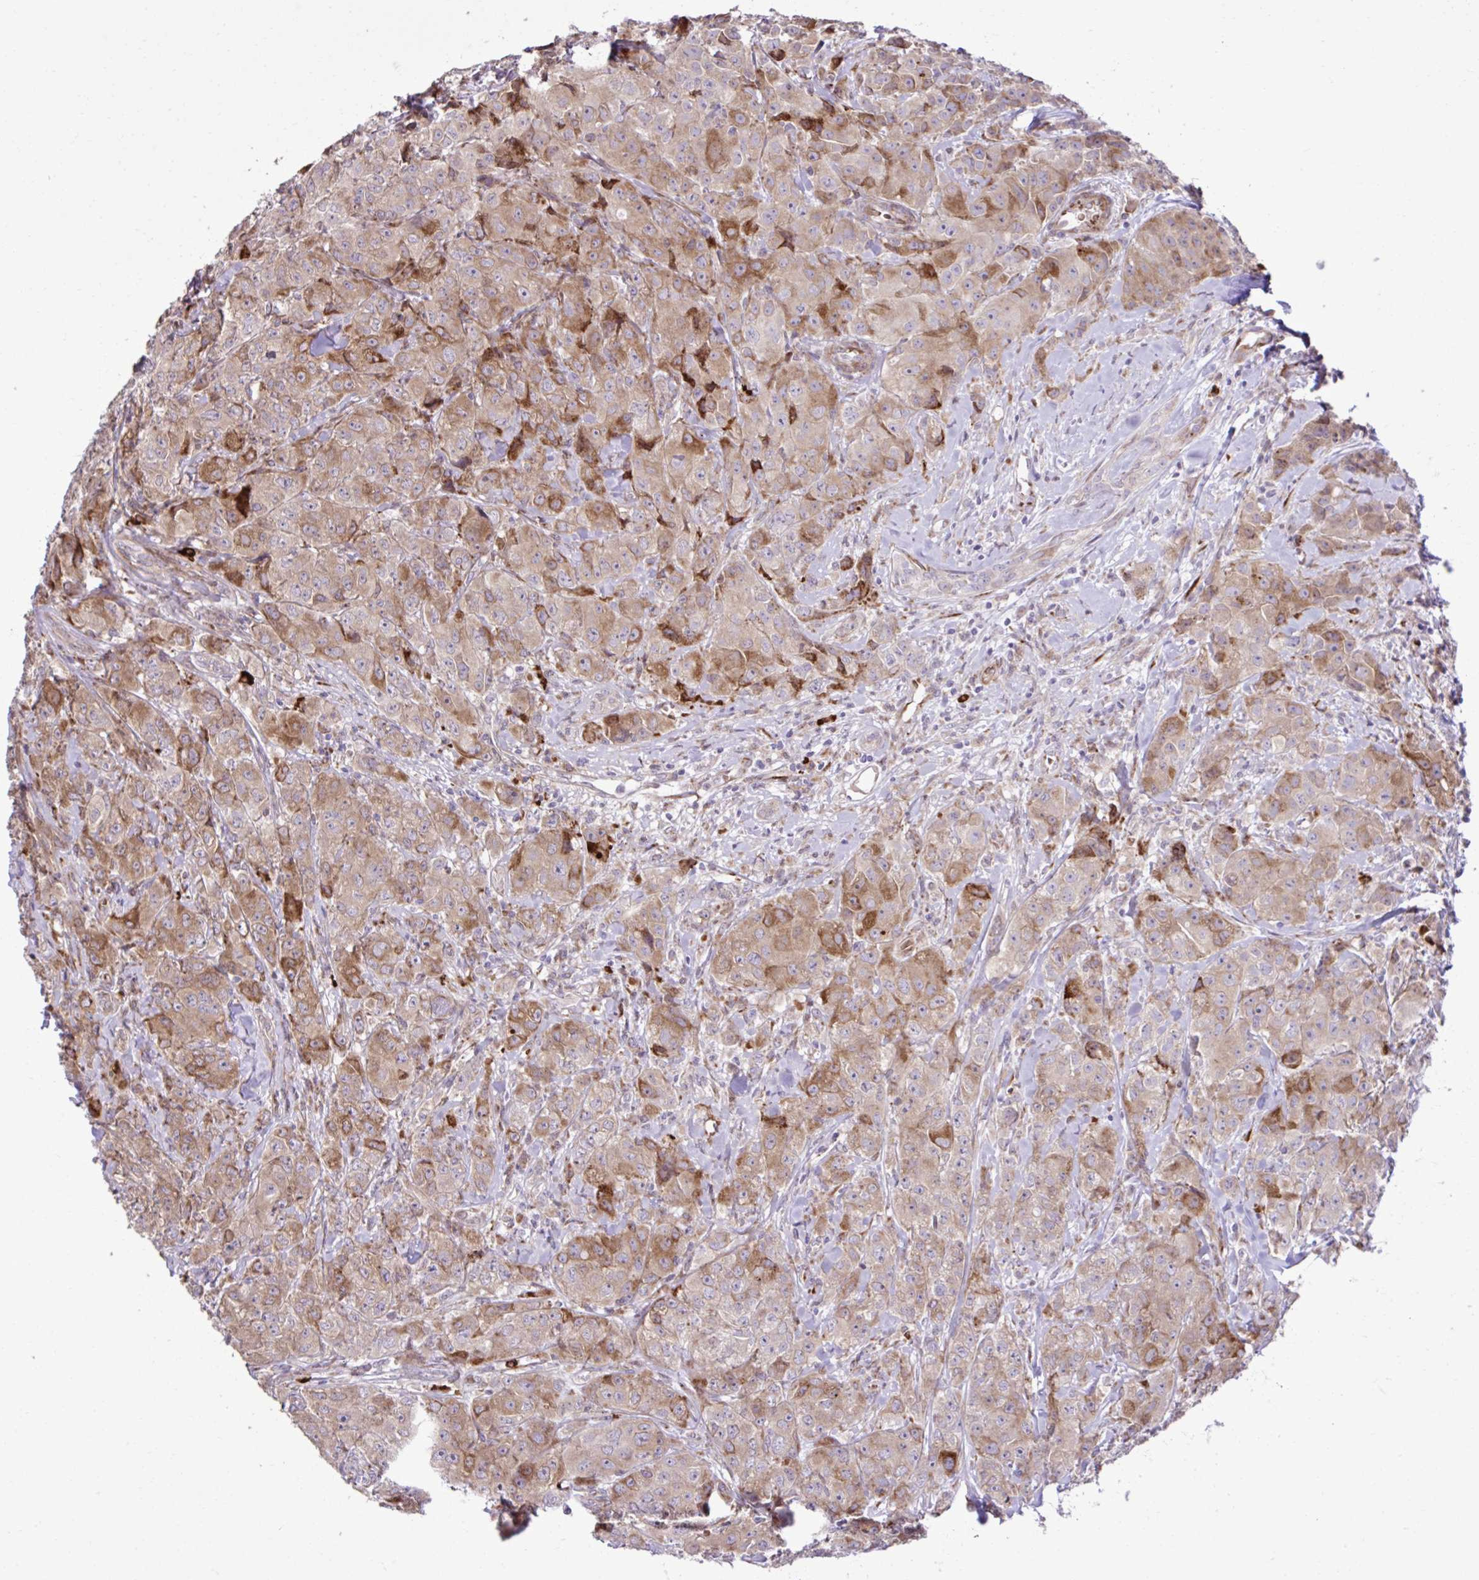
{"staining": {"intensity": "moderate", "quantity": ">75%", "location": "cytoplasmic/membranous"}, "tissue": "breast cancer", "cell_type": "Tumor cells", "image_type": "cancer", "snomed": [{"axis": "morphology", "description": "Normal tissue, NOS"}, {"axis": "morphology", "description": "Duct carcinoma"}, {"axis": "topography", "description": "Breast"}], "caption": "High-magnification brightfield microscopy of breast infiltrating ductal carcinoma stained with DAB (brown) and counterstained with hematoxylin (blue). tumor cells exhibit moderate cytoplasmic/membranous staining is seen in about>75% of cells. The staining is performed using DAB brown chromogen to label protein expression. The nuclei are counter-stained blue using hematoxylin.", "gene": "LIMS1", "patient": {"sex": "female", "age": 43}}